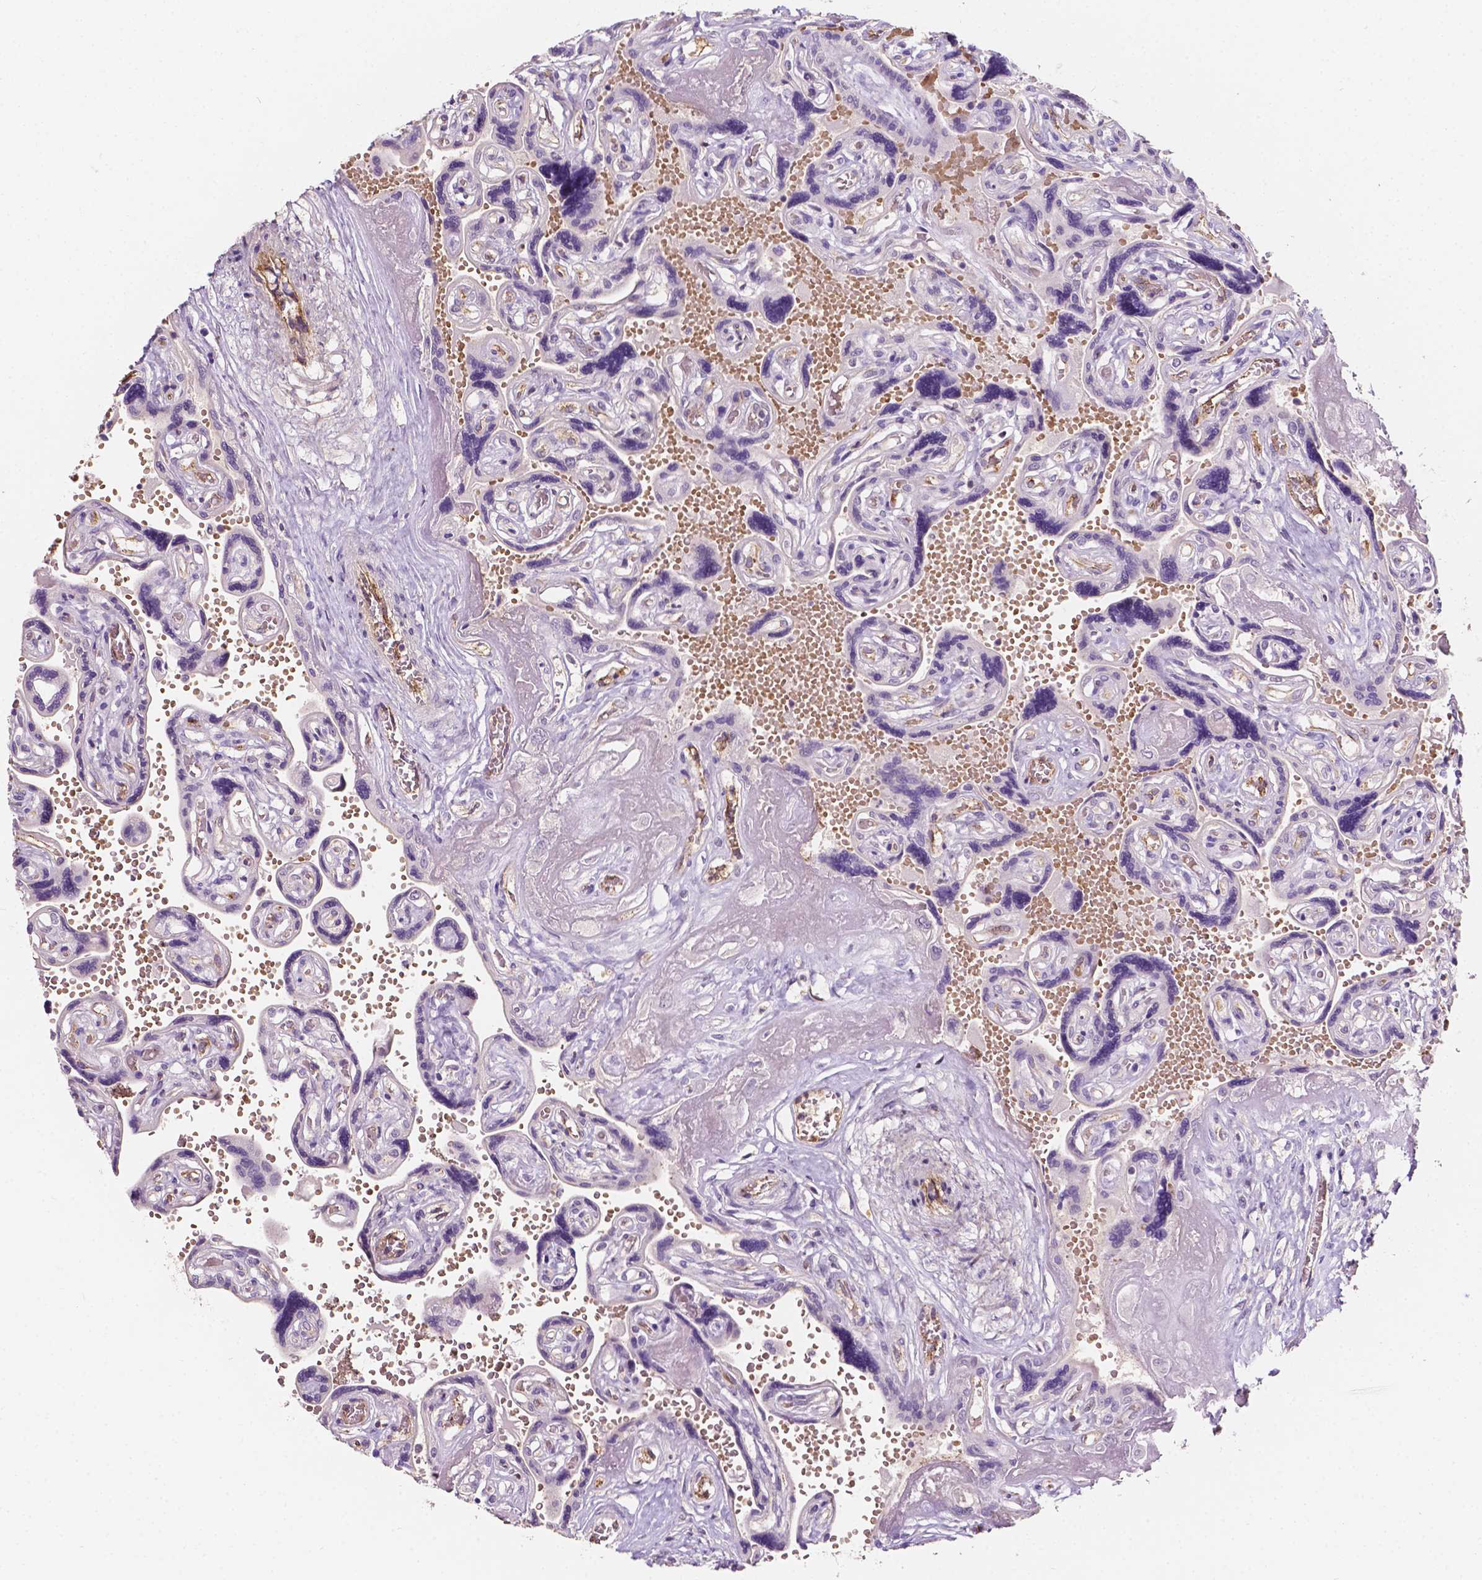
{"staining": {"intensity": "negative", "quantity": "none", "location": "none"}, "tissue": "placenta", "cell_type": "Decidual cells", "image_type": "normal", "snomed": [{"axis": "morphology", "description": "Normal tissue, NOS"}, {"axis": "topography", "description": "Placenta"}], "caption": "Decidual cells are negative for brown protein staining in normal placenta. The staining was performed using DAB to visualize the protein expression in brown, while the nuclei were stained in blue with hematoxylin (Magnification: 20x).", "gene": "SLC22A4", "patient": {"sex": "female", "age": 32}}